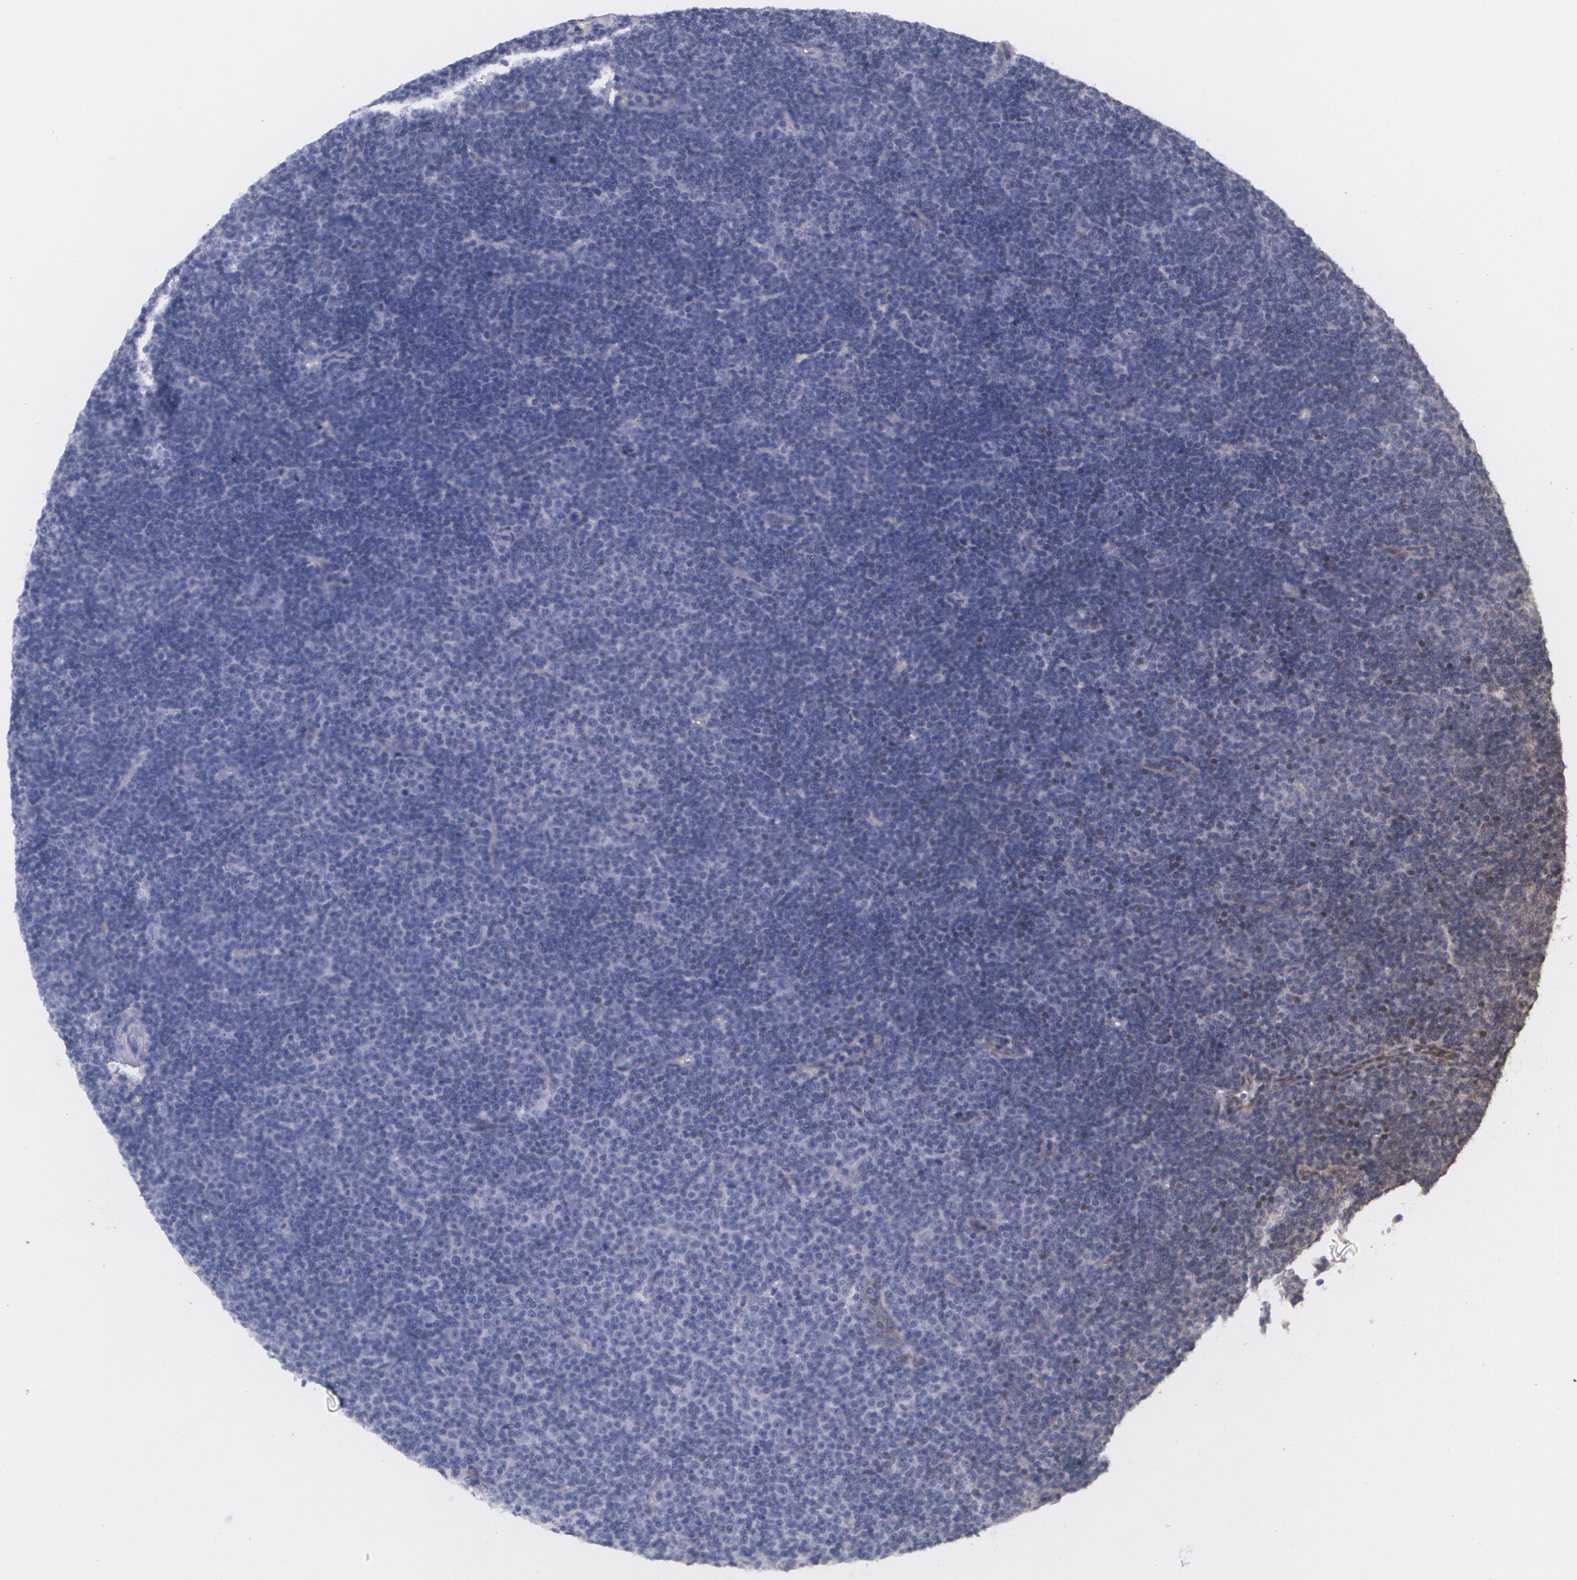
{"staining": {"intensity": "negative", "quantity": "none", "location": "none"}, "tissue": "lymphoma", "cell_type": "Tumor cells", "image_type": "cancer", "snomed": [{"axis": "morphology", "description": "Malignant lymphoma, non-Hodgkin's type, Low grade"}, {"axis": "topography", "description": "Lymph node"}], "caption": "Malignant lymphoma, non-Hodgkin's type (low-grade) stained for a protein using IHC exhibits no positivity tumor cells.", "gene": "CILK1", "patient": {"sex": "male", "age": 57}}